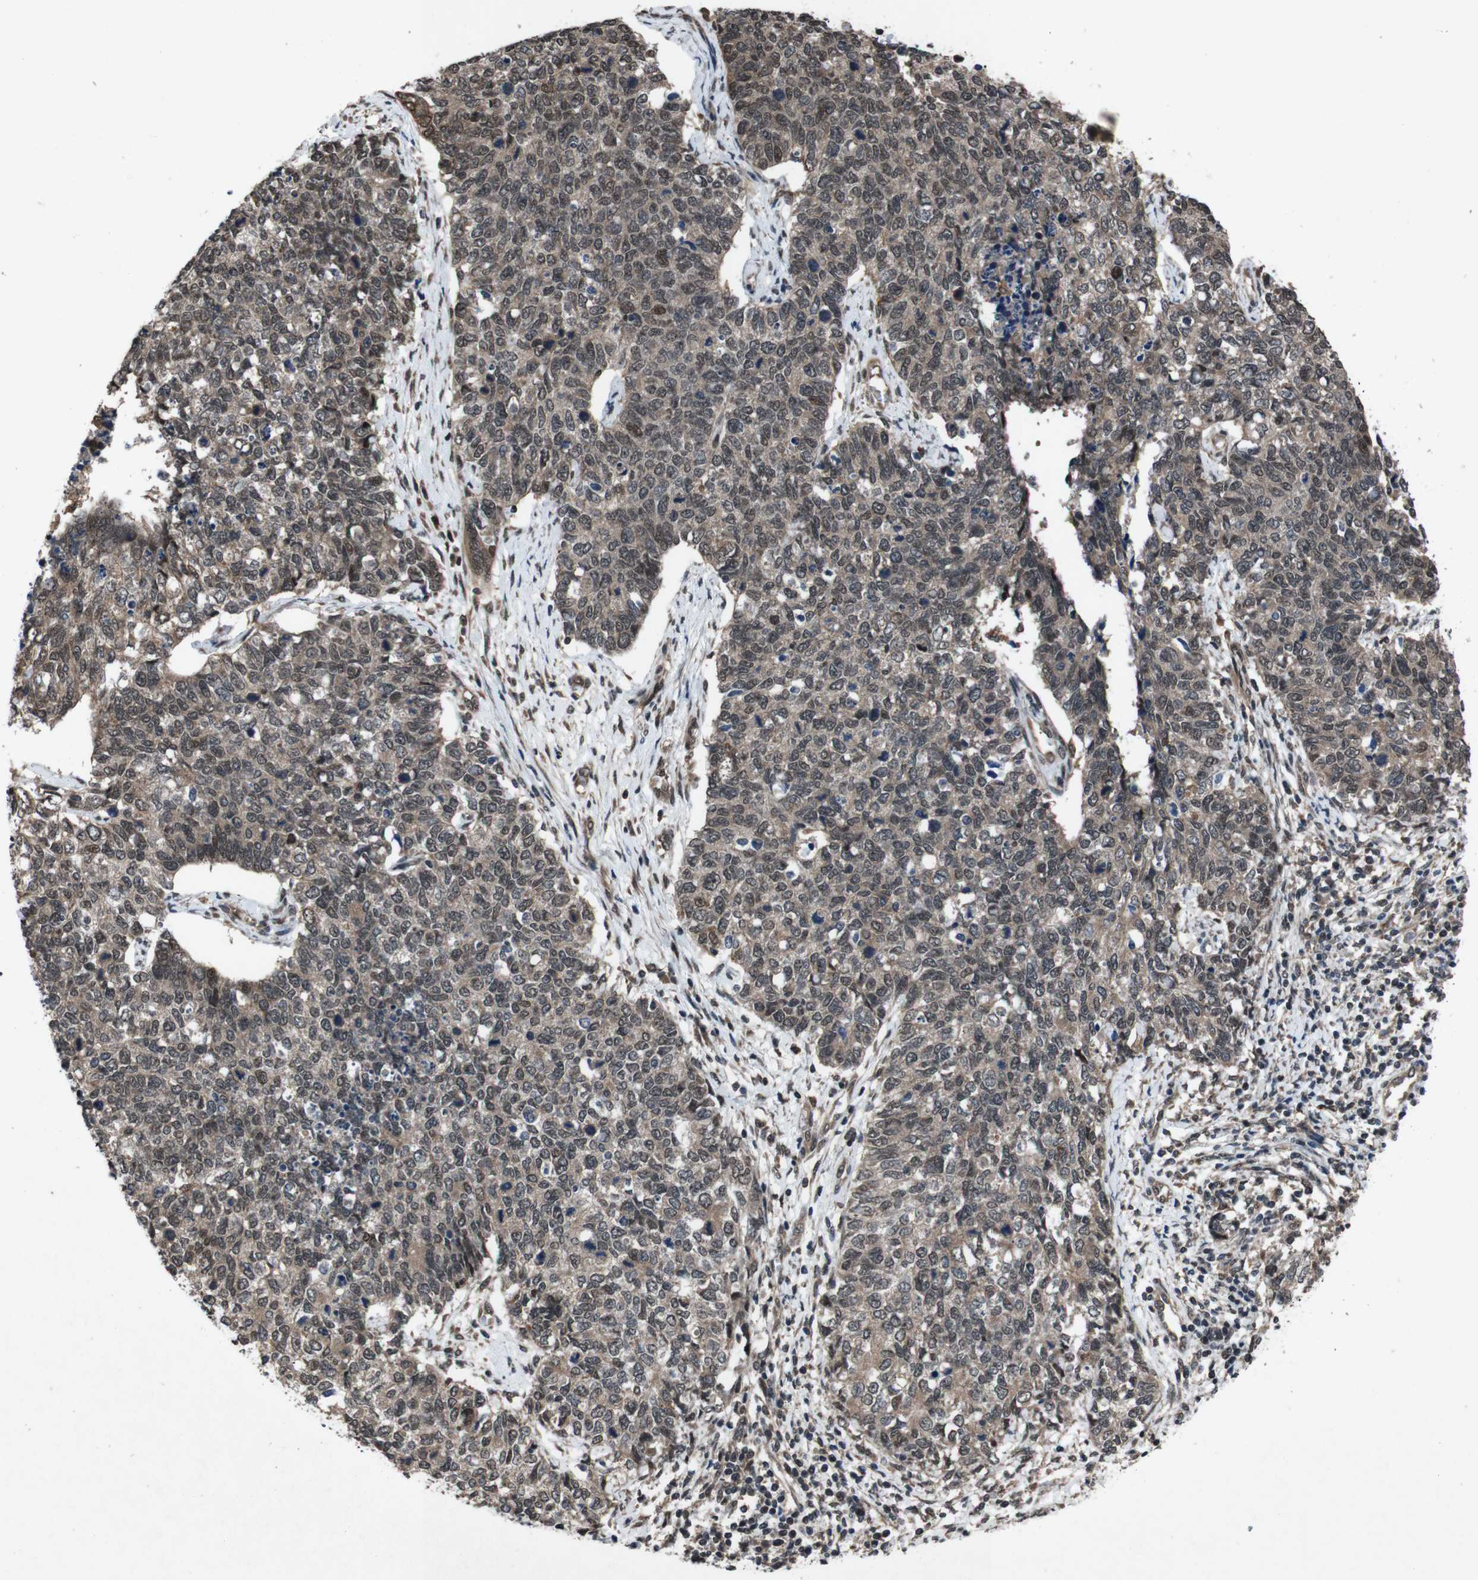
{"staining": {"intensity": "moderate", "quantity": ">75%", "location": "cytoplasmic/membranous,nuclear"}, "tissue": "cervical cancer", "cell_type": "Tumor cells", "image_type": "cancer", "snomed": [{"axis": "morphology", "description": "Squamous cell carcinoma, NOS"}, {"axis": "topography", "description": "Cervix"}], "caption": "The histopathology image demonstrates immunohistochemical staining of cervical squamous cell carcinoma. There is moderate cytoplasmic/membranous and nuclear expression is present in about >75% of tumor cells.", "gene": "SOCS1", "patient": {"sex": "female", "age": 63}}